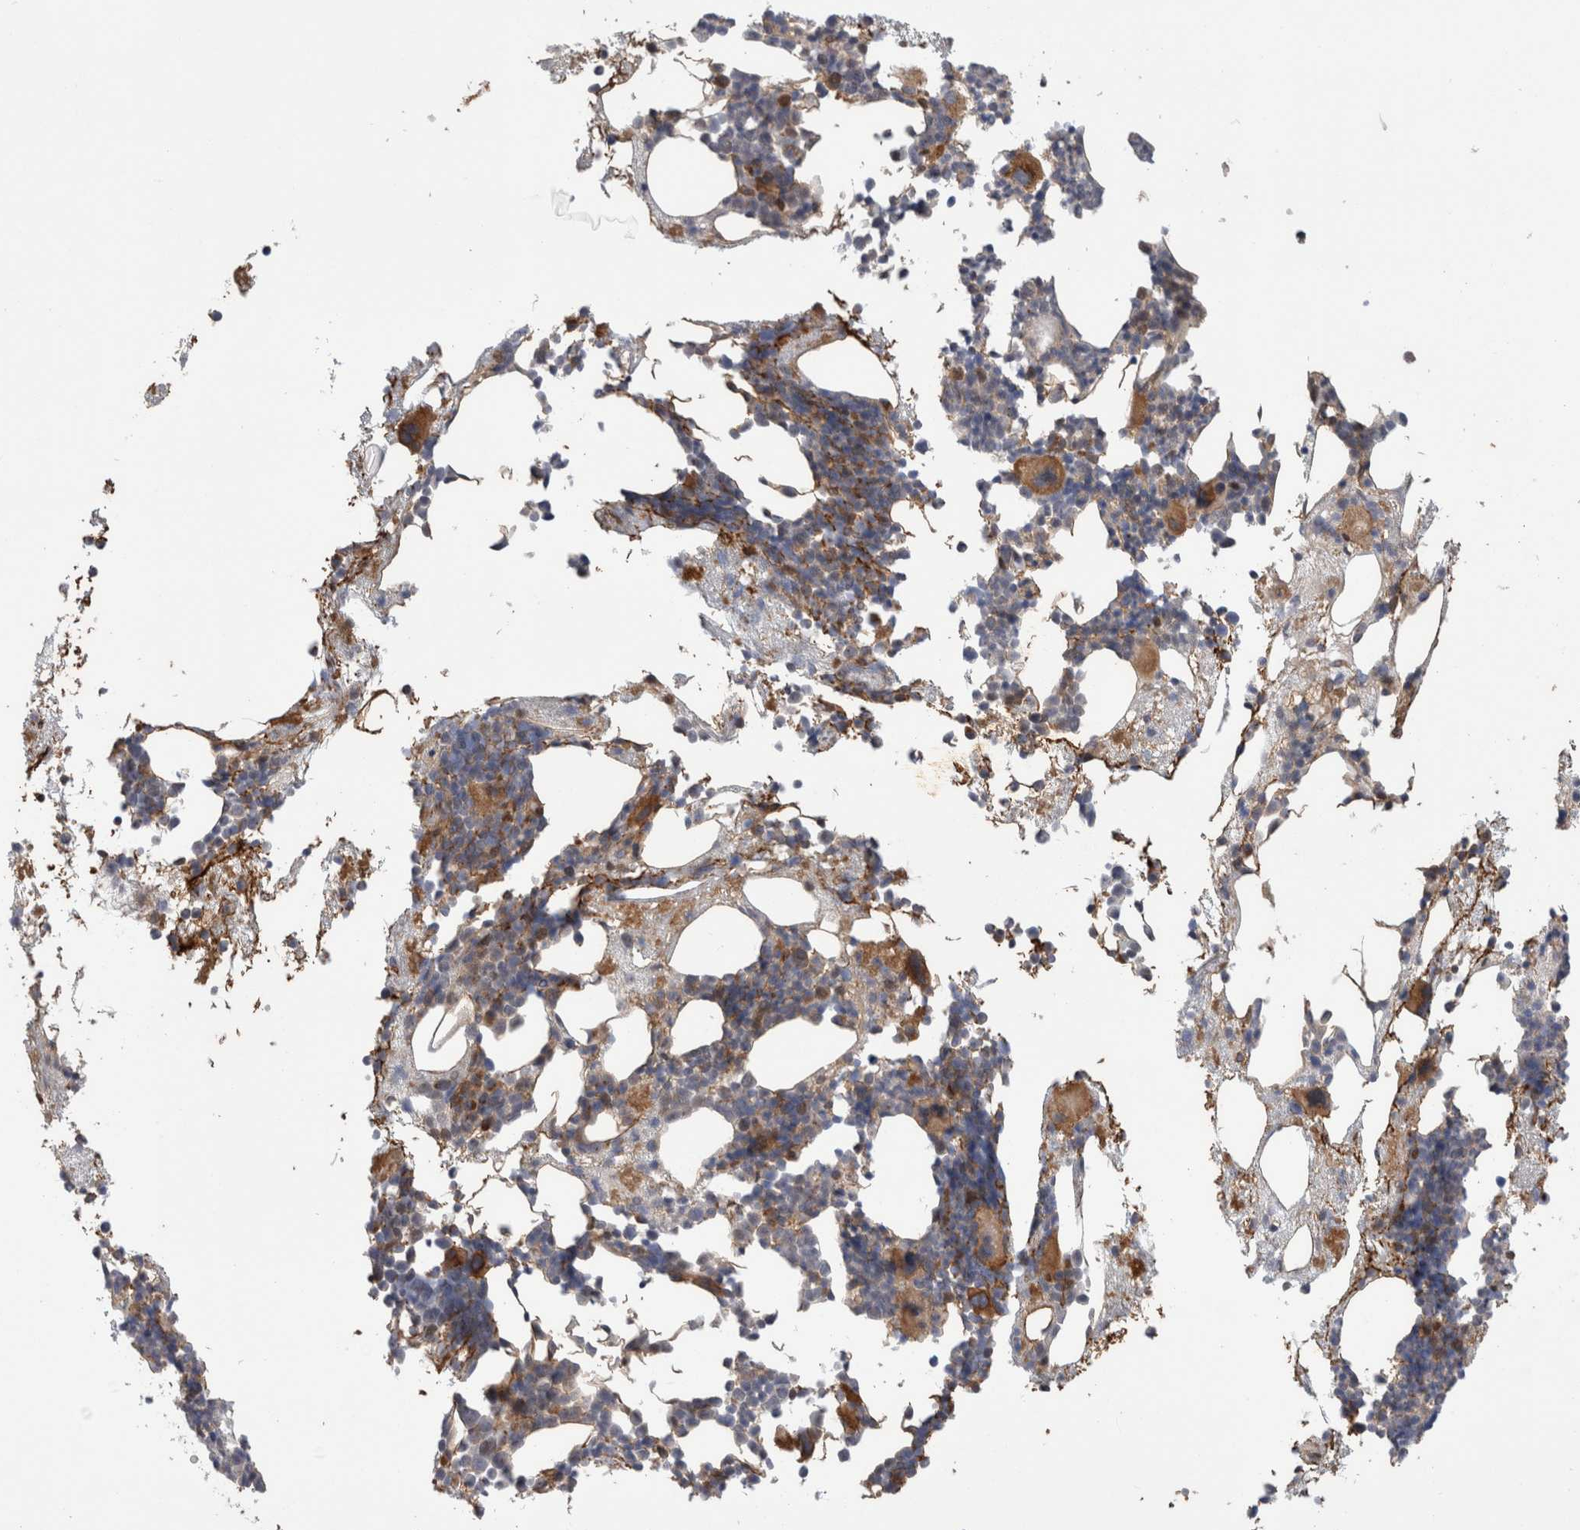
{"staining": {"intensity": "moderate", "quantity": "<25%", "location": "cytoplasmic/membranous"}, "tissue": "bone marrow", "cell_type": "Hematopoietic cells", "image_type": "normal", "snomed": [{"axis": "morphology", "description": "Normal tissue, NOS"}, {"axis": "morphology", "description": "Inflammation, NOS"}, {"axis": "topography", "description": "Bone marrow"}], "caption": "Bone marrow stained for a protein displays moderate cytoplasmic/membranous positivity in hematopoietic cells. The protein is shown in brown color, while the nuclei are stained blue.", "gene": "TAFA5", "patient": {"sex": "female", "age": 81}}